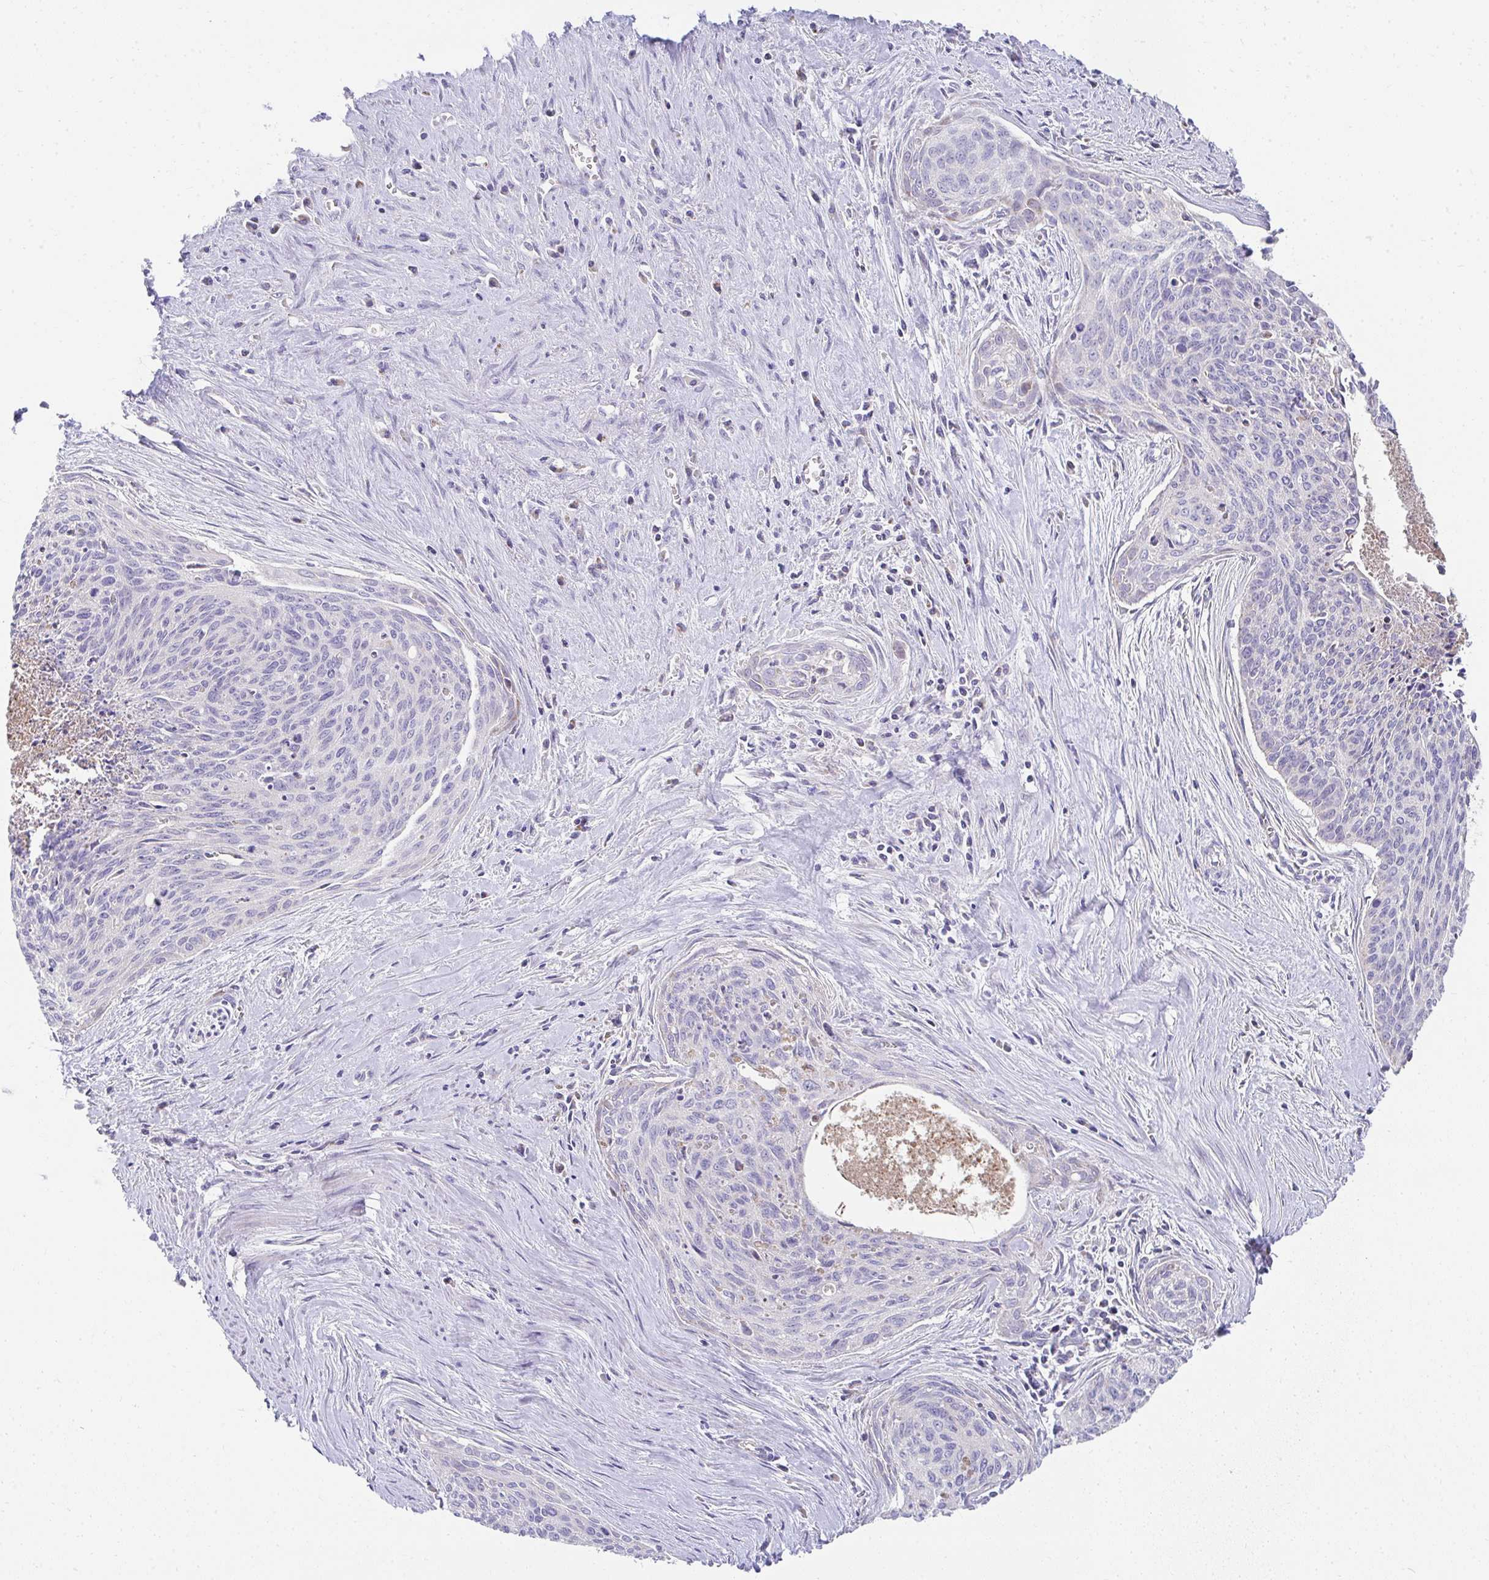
{"staining": {"intensity": "negative", "quantity": "none", "location": "none"}, "tissue": "cervical cancer", "cell_type": "Tumor cells", "image_type": "cancer", "snomed": [{"axis": "morphology", "description": "Squamous cell carcinoma, NOS"}, {"axis": "topography", "description": "Cervix"}], "caption": "This is a histopathology image of IHC staining of cervical squamous cell carcinoma, which shows no staining in tumor cells.", "gene": "PRRG3", "patient": {"sex": "female", "age": 55}}